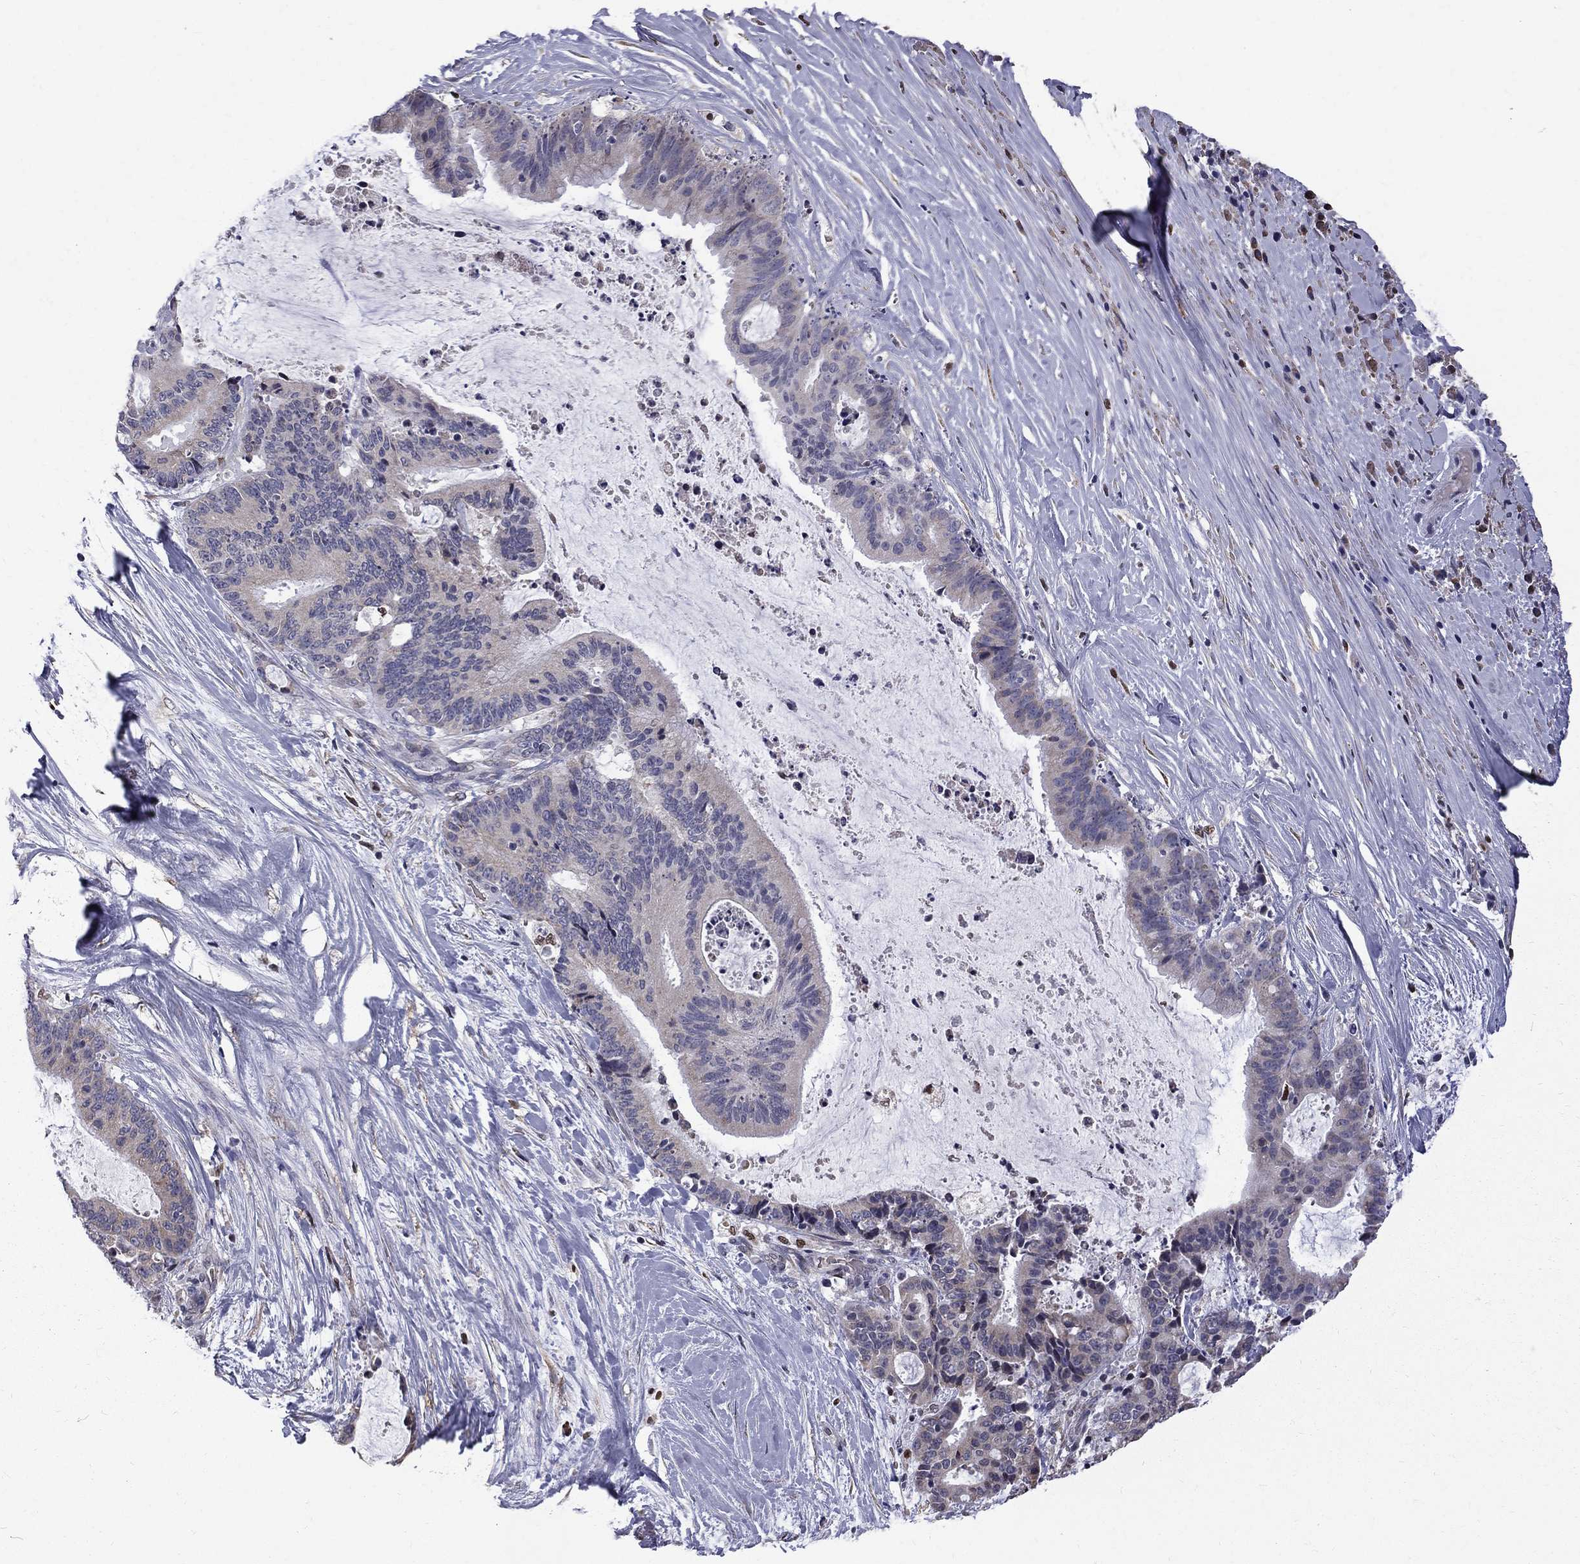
{"staining": {"intensity": "negative", "quantity": "none", "location": "none"}, "tissue": "liver cancer", "cell_type": "Tumor cells", "image_type": "cancer", "snomed": [{"axis": "morphology", "description": "Cholangiocarcinoma"}, {"axis": "topography", "description": "Liver"}], "caption": "Tumor cells show no significant positivity in liver cancer (cholangiocarcinoma).", "gene": "HSPB2", "patient": {"sex": "female", "age": 73}}